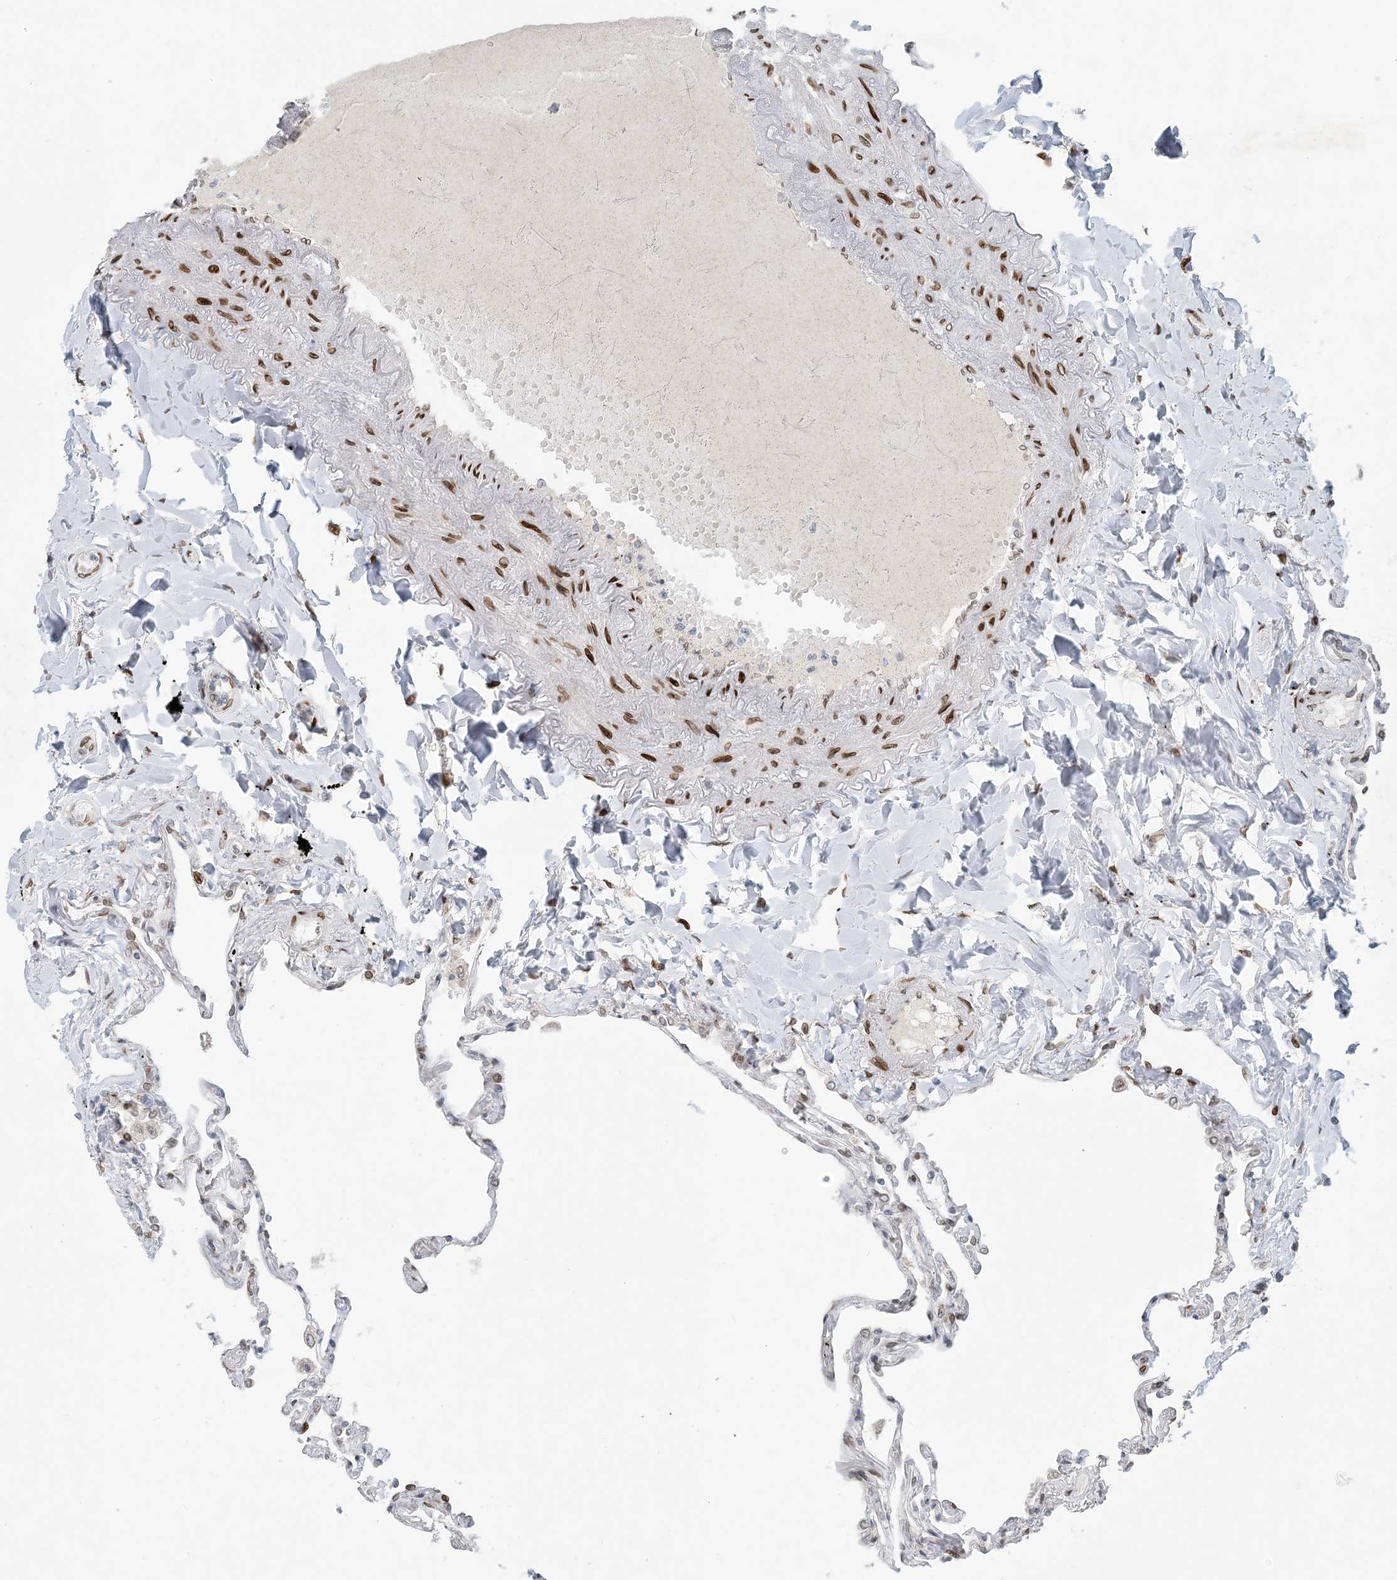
{"staining": {"intensity": "moderate", "quantity": ">75%", "location": "cytoplasmic/membranous"}, "tissue": "lung", "cell_type": "Alveolar cells", "image_type": "normal", "snomed": [{"axis": "morphology", "description": "Normal tissue, NOS"}, {"axis": "topography", "description": "Lung"}], "caption": "High-magnification brightfield microscopy of normal lung stained with DAB (brown) and counterstained with hematoxylin (blue). alveolar cells exhibit moderate cytoplasmic/membranous expression is identified in approximately>75% of cells.", "gene": "SLC35A2", "patient": {"sex": "female", "age": 67}}